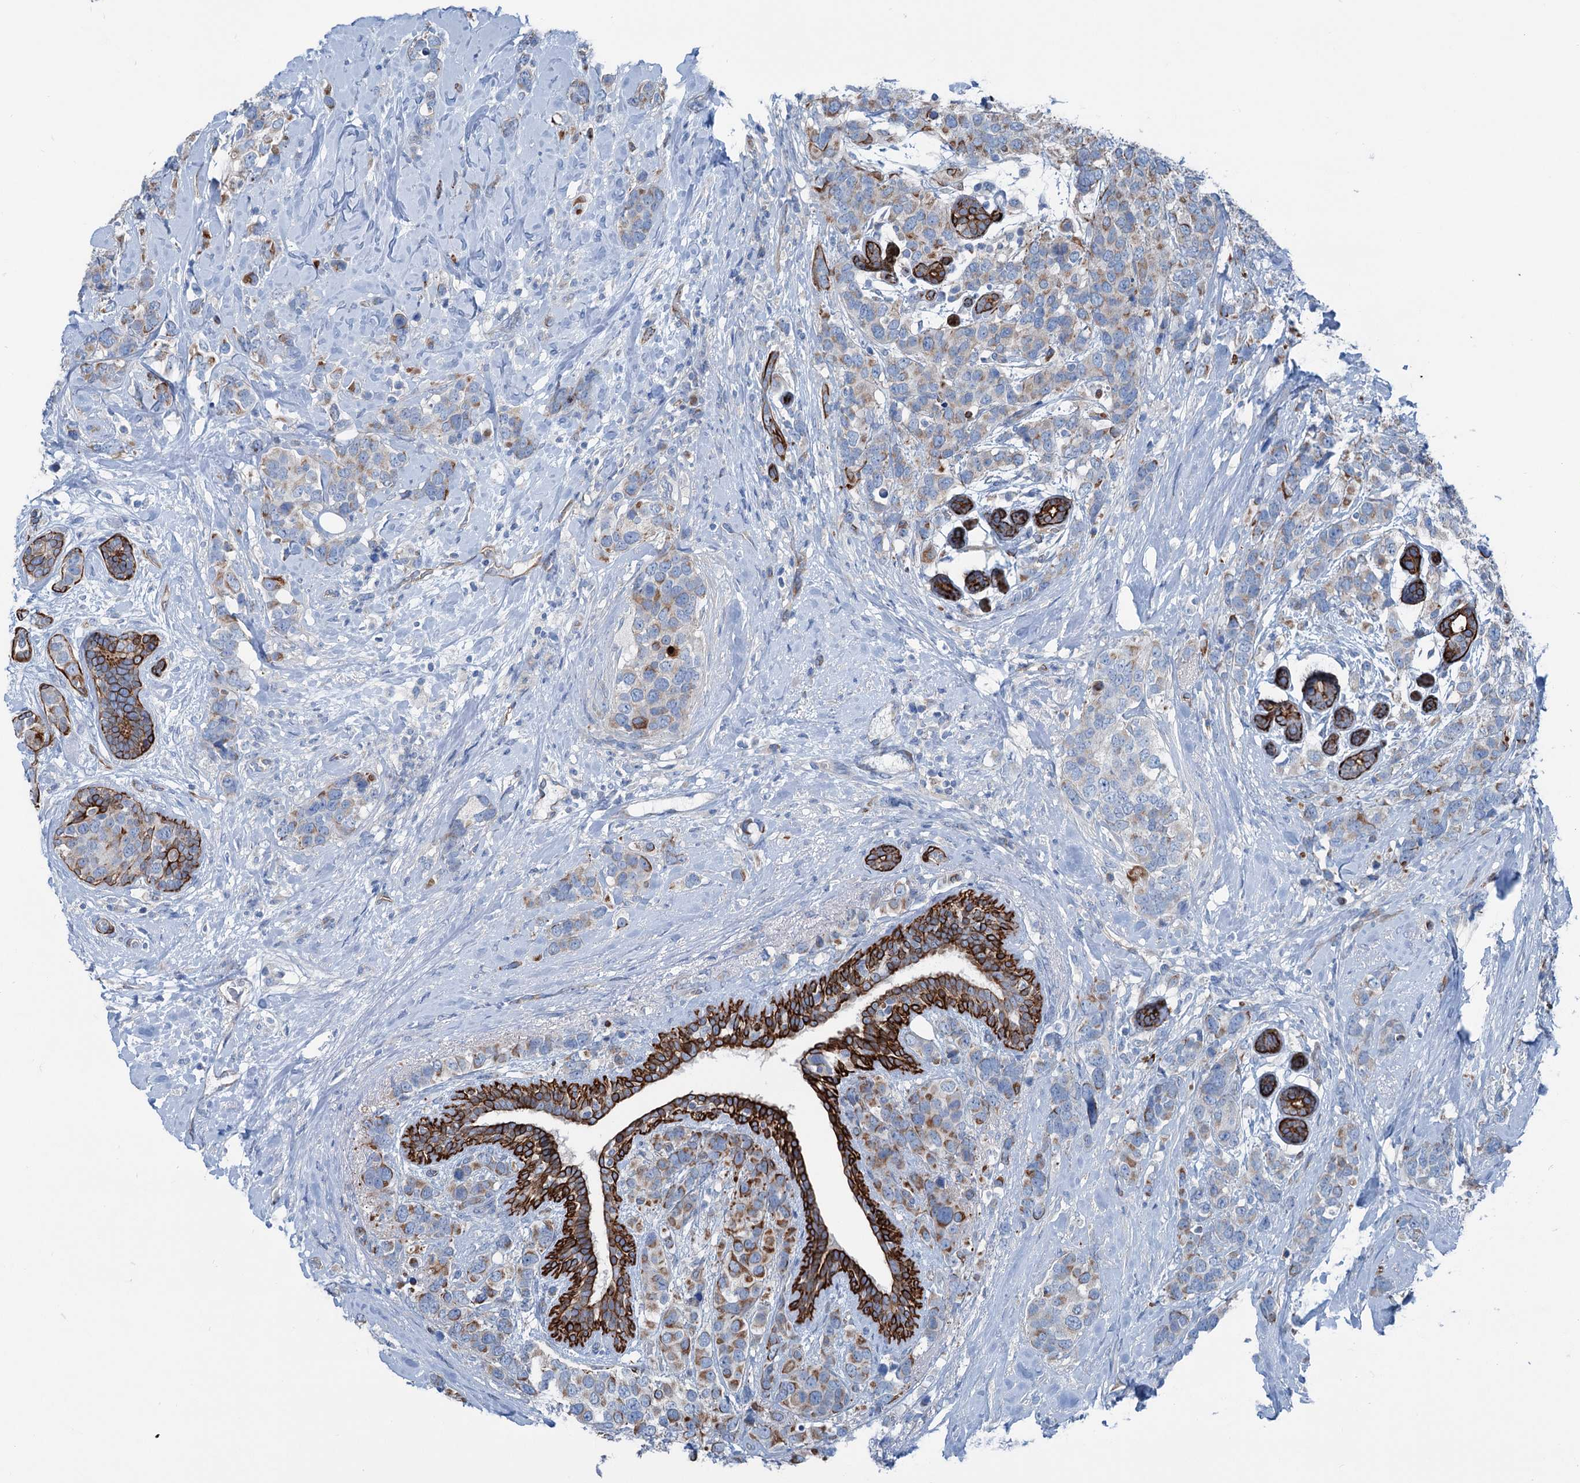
{"staining": {"intensity": "weak", "quantity": "<25%", "location": "cytoplasmic/membranous"}, "tissue": "breast cancer", "cell_type": "Tumor cells", "image_type": "cancer", "snomed": [{"axis": "morphology", "description": "Lobular carcinoma"}, {"axis": "topography", "description": "Breast"}], "caption": "The micrograph exhibits no significant positivity in tumor cells of breast cancer.", "gene": "CALCOCO1", "patient": {"sex": "female", "age": 59}}